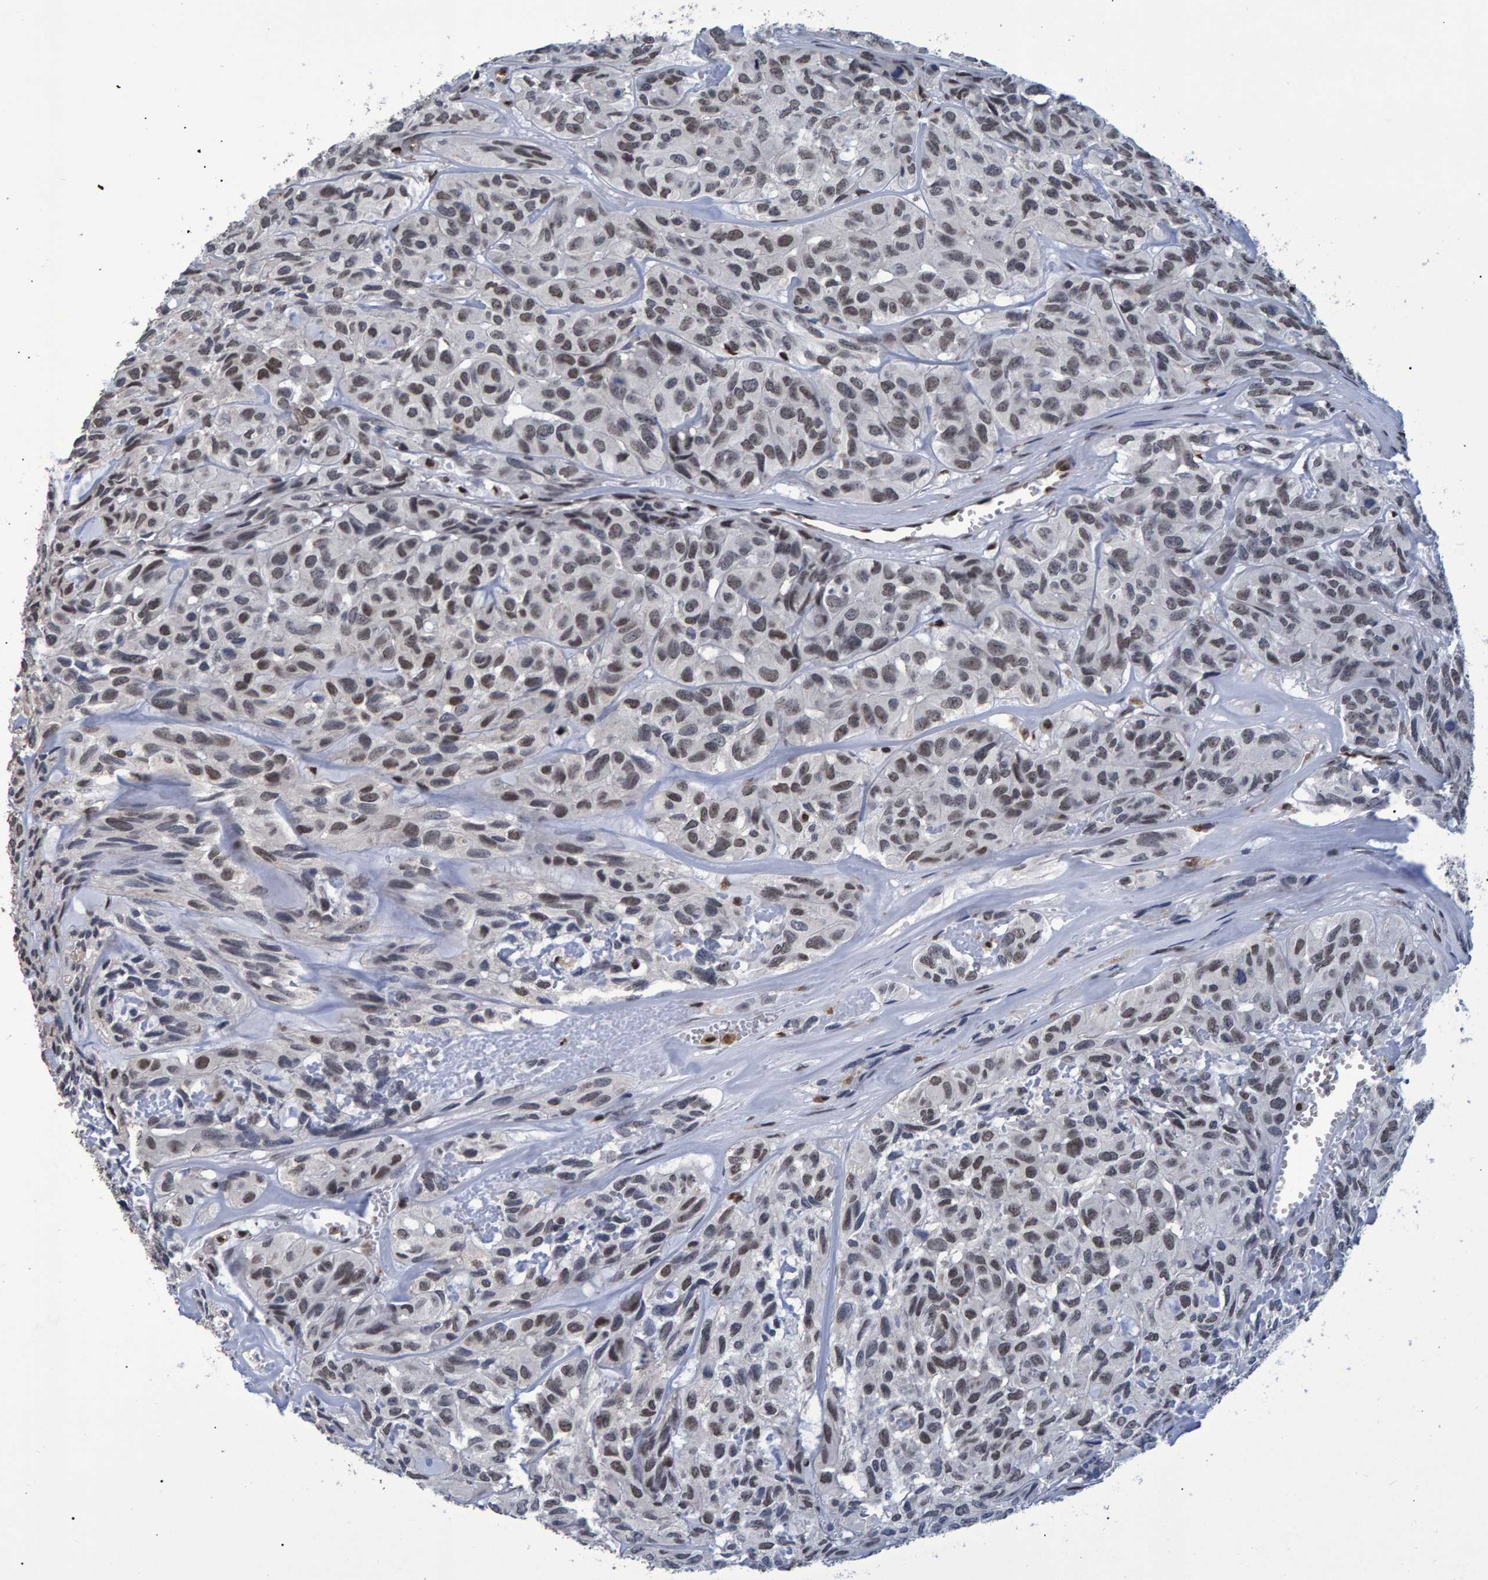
{"staining": {"intensity": "moderate", "quantity": ">75%", "location": "nuclear"}, "tissue": "head and neck cancer", "cell_type": "Tumor cells", "image_type": "cancer", "snomed": [{"axis": "morphology", "description": "Adenocarcinoma, NOS"}, {"axis": "topography", "description": "Salivary gland, NOS"}, {"axis": "topography", "description": "Head-Neck"}], "caption": "This micrograph reveals head and neck cancer (adenocarcinoma) stained with immunohistochemistry (IHC) to label a protein in brown. The nuclear of tumor cells show moderate positivity for the protein. Nuclei are counter-stained blue.", "gene": "QKI", "patient": {"sex": "female", "age": 76}}